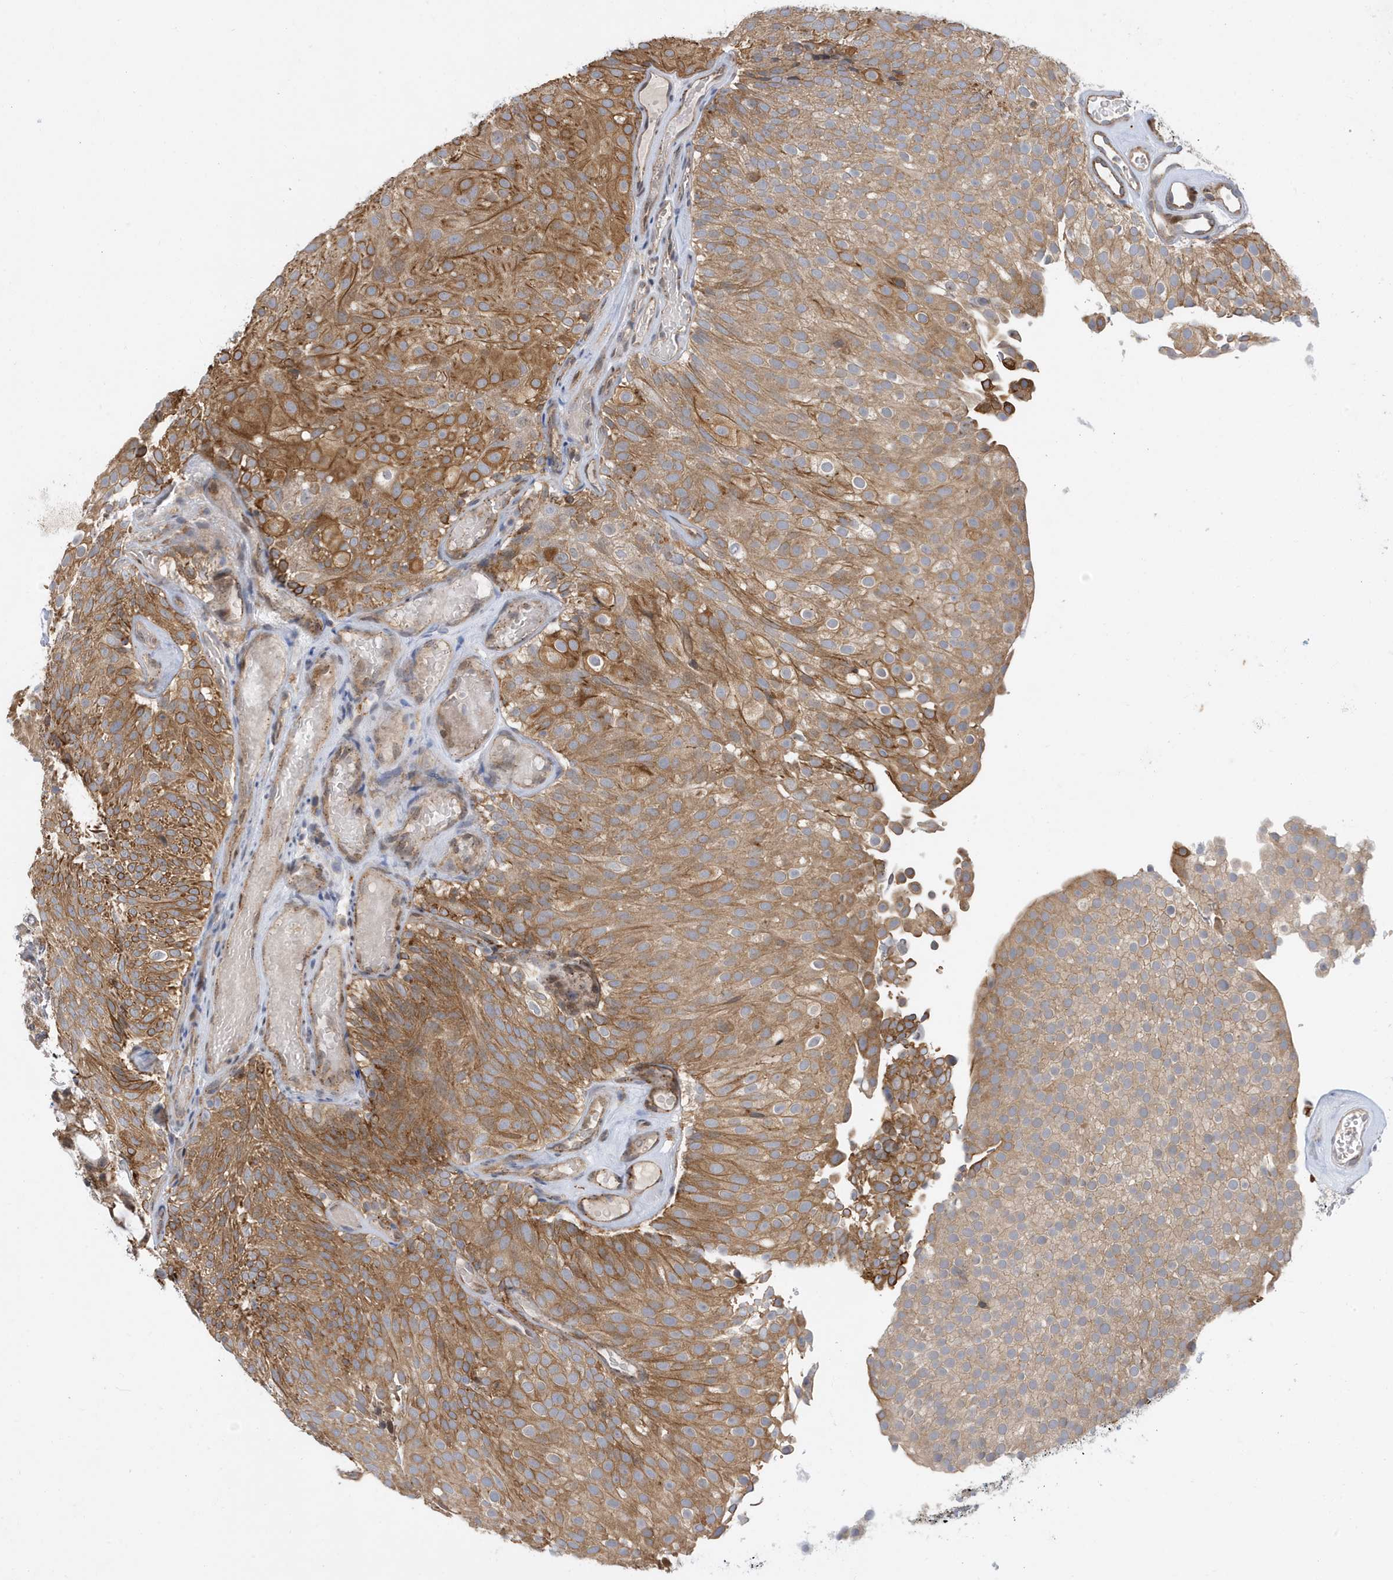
{"staining": {"intensity": "moderate", "quantity": ">75%", "location": "cytoplasmic/membranous"}, "tissue": "urothelial cancer", "cell_type": "Tumor cells", "image_type": "cancer", "snomed": [{"axis": "morphology", "description": "Urothelial carcinoma, Low grade"}, {"axis": "topography", "description": "Urinary bladder"}], "caption": "Brown immunohistochemical staining in human low-grade urothelial carcinoma reveals moderate cytoplasmic/membranous expression in approximately >75% of tumor cells.", "gene": "ZNF507", "patient": {"sex": "male", "age": 78}}